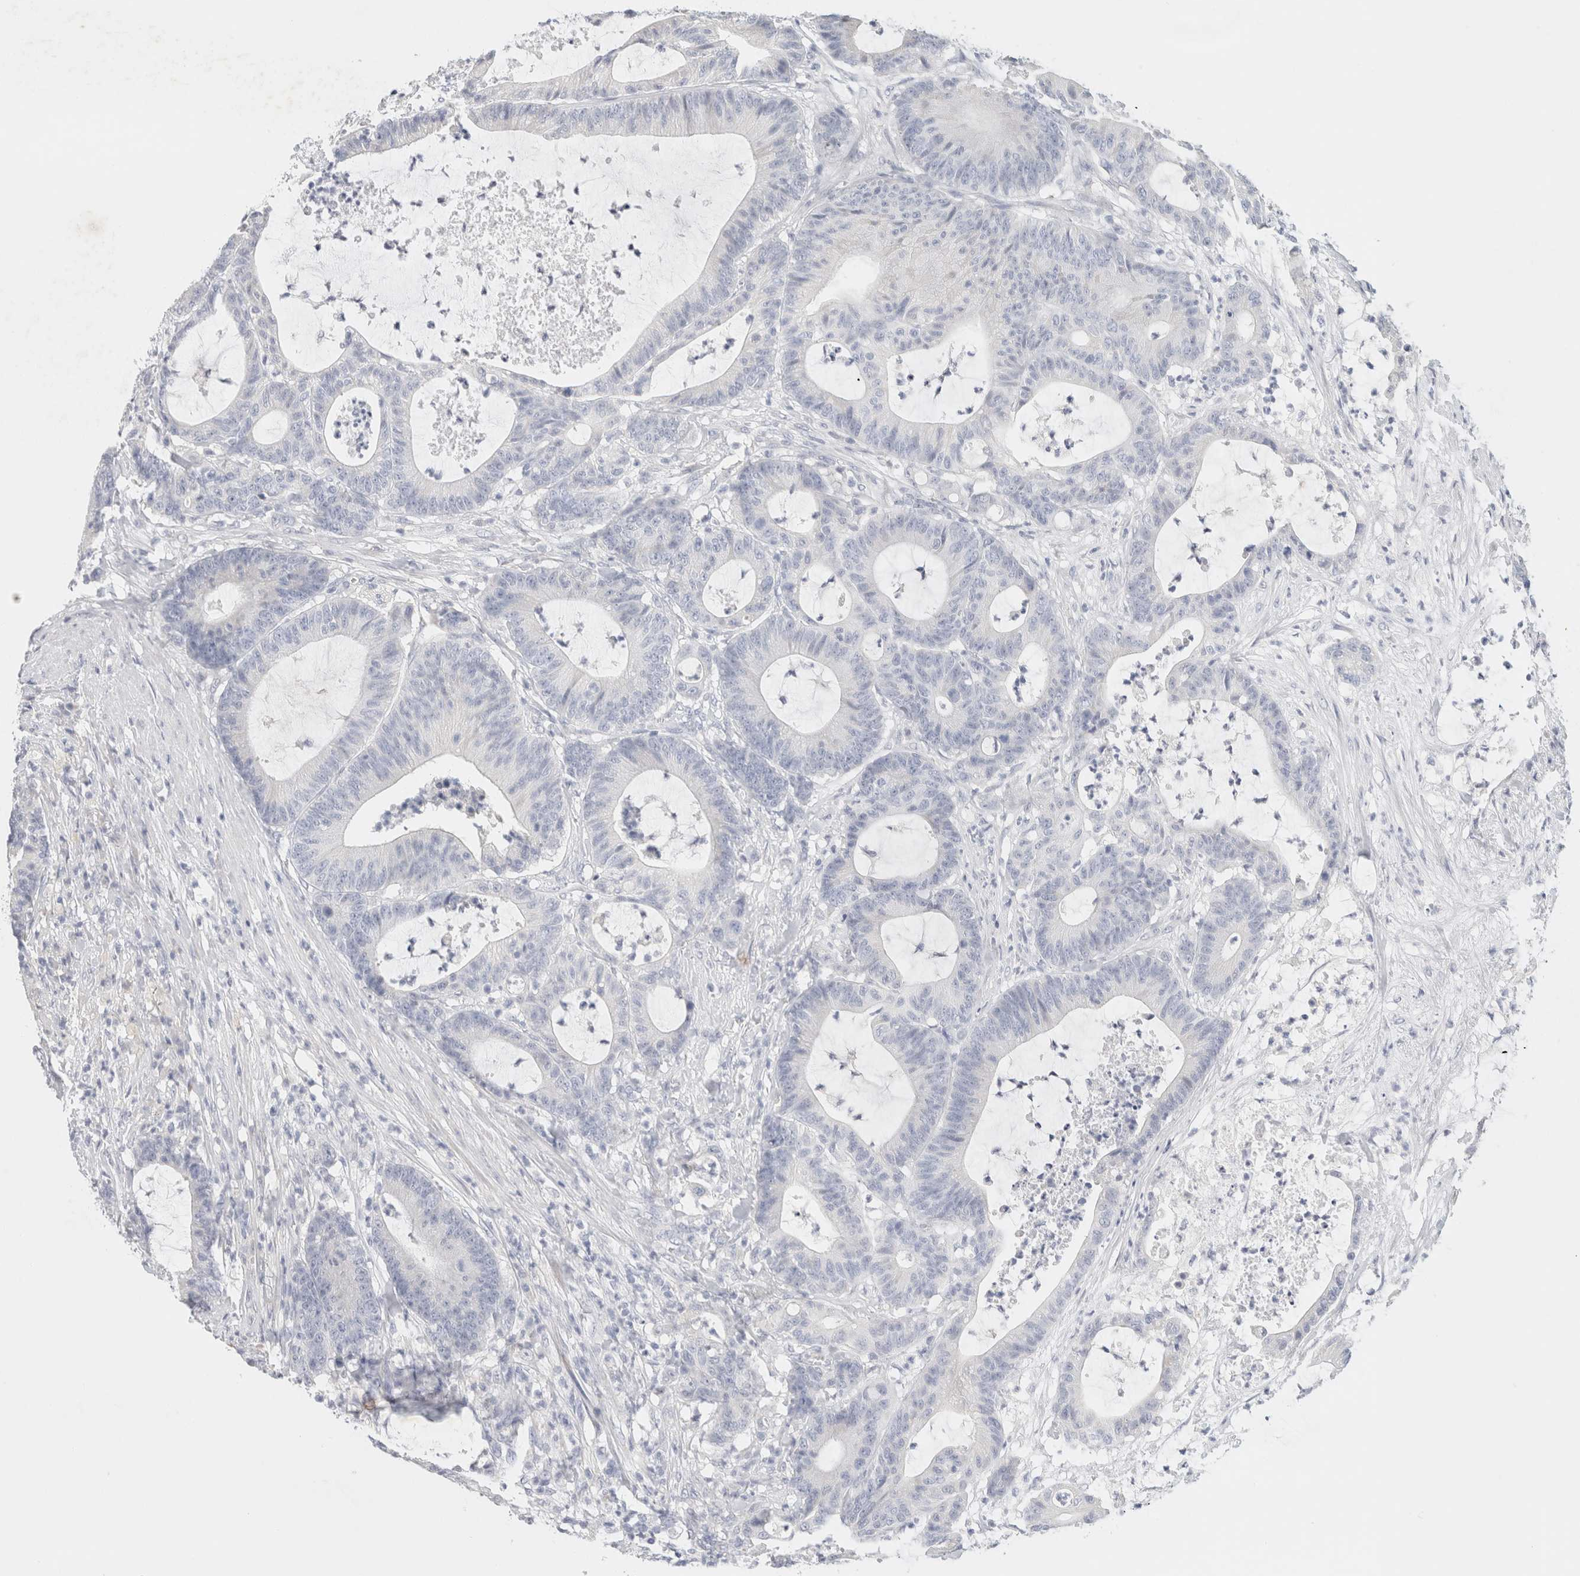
{"staining": {"intensity": "negative", "quantity": "none", "location": "none"}, "tissue": "colorectal cancer", "cell_type": "Tumor cells", "image_type": "cancer", "snomed": [{"axis": "morphology", "description": "Adenocarcinoma, NOS"}, {"axis": "topography", "description": "Colon"}], "caption": "Colorectal adenocarcinoma was stained to show a protein in brown. There is no significant staining in tumor cells. The staining was performed using DAB (3,3'-diaminobenzidine) to visualize the protein expression in brown, while the nuclei were stained in blue with hematoxylin (Magnification: 20x).", "gene": "NEFM", "patient": {"sex": "female", "age": 84}}